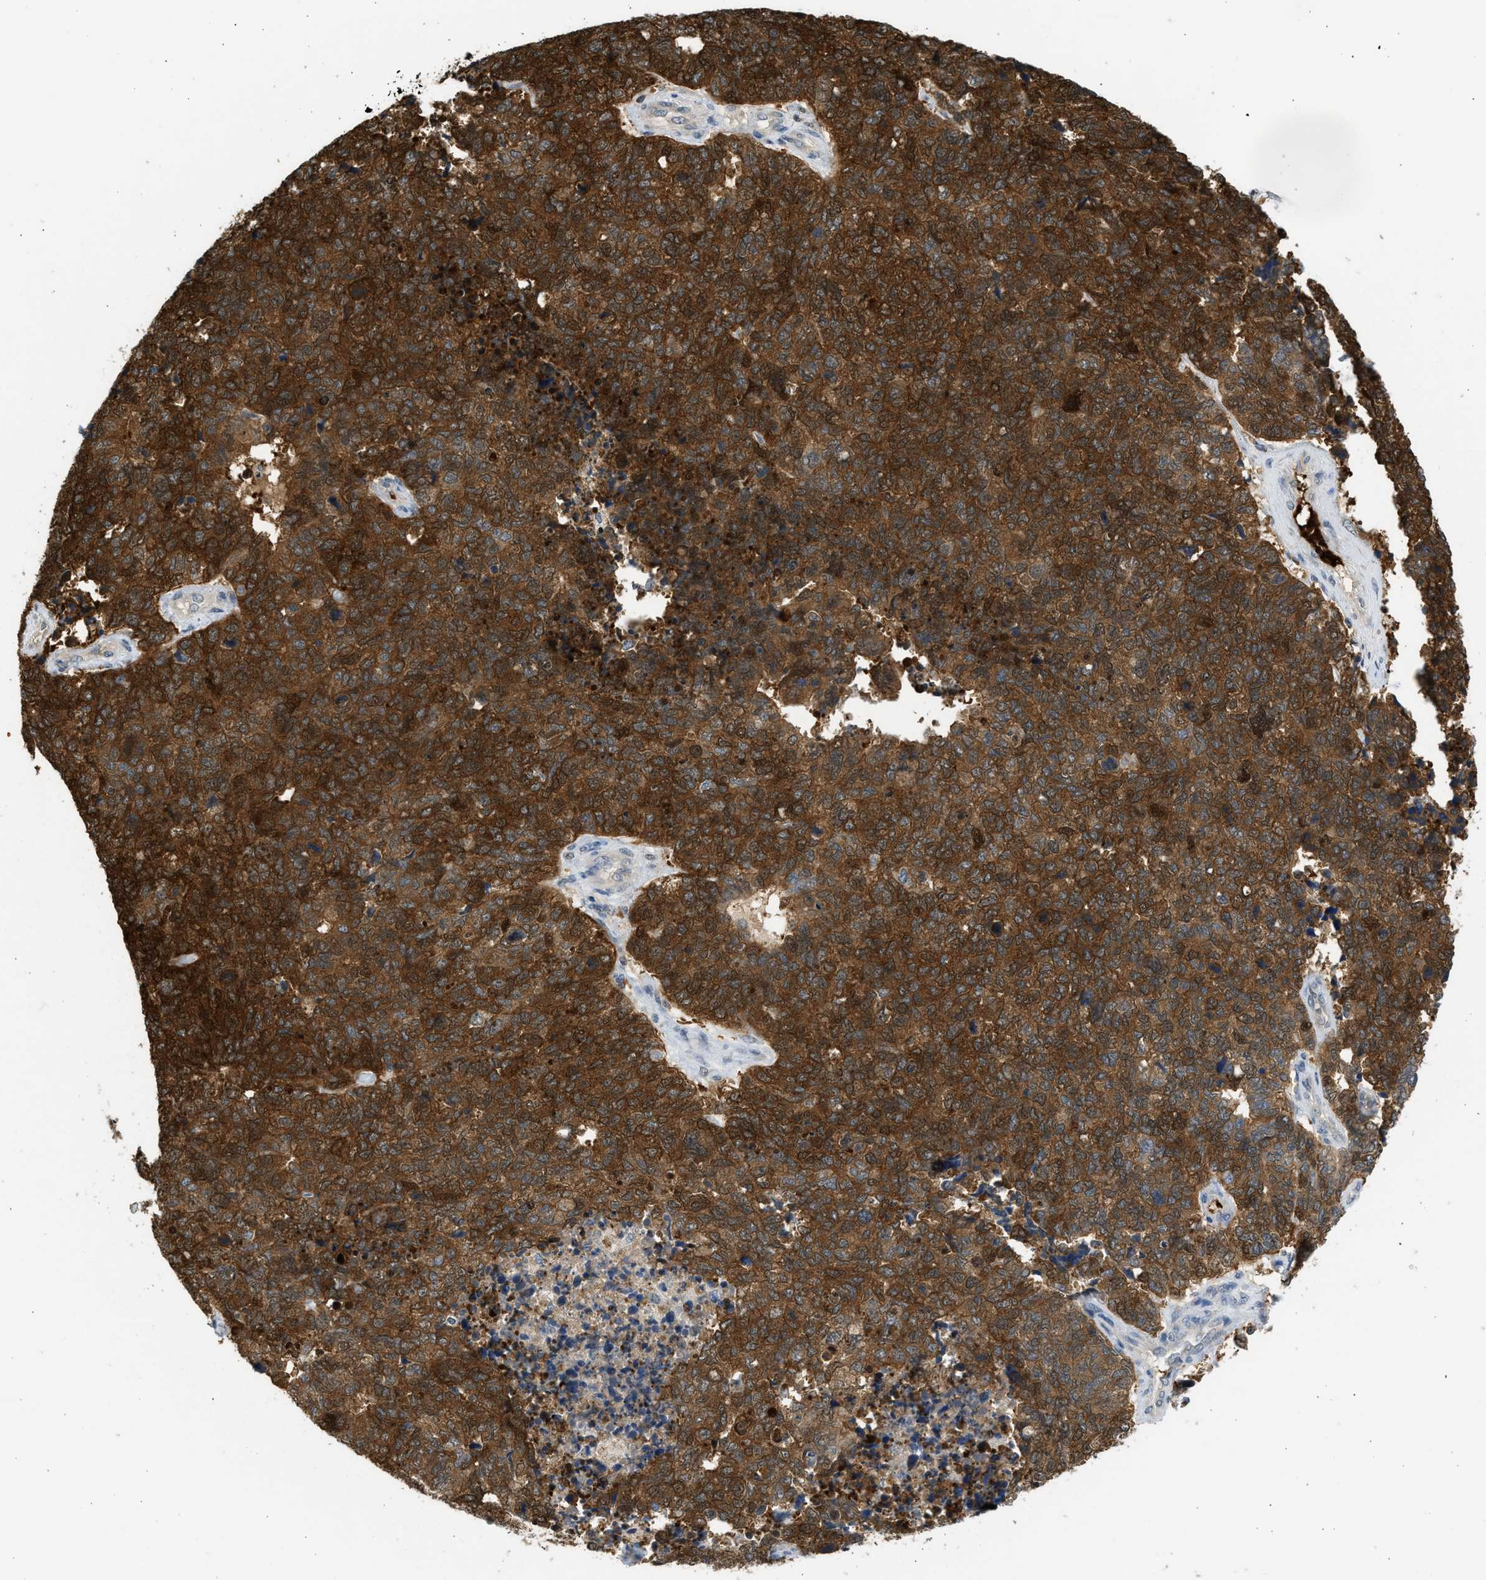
{"staining": {"intensity": "strong", "quantity": ">75%", "location": "cytoplasmic/membranous"}, "tissue": "cervical cancer", "cell_type": "Tumor cells", "image_type": "cancer", "snomed": [{"axis": "morphology", "description": "Squamous cell carcinoma, NOS"}, {"axis": "topography", "description": "Cervix"}], "caption": "Cervical cancer tissue demonstrates strong cytoplasmic/membranous expression in about >75% of tumor cells", "gene": "MAPK7", "patient": {"sex": "female", "age": 63}}